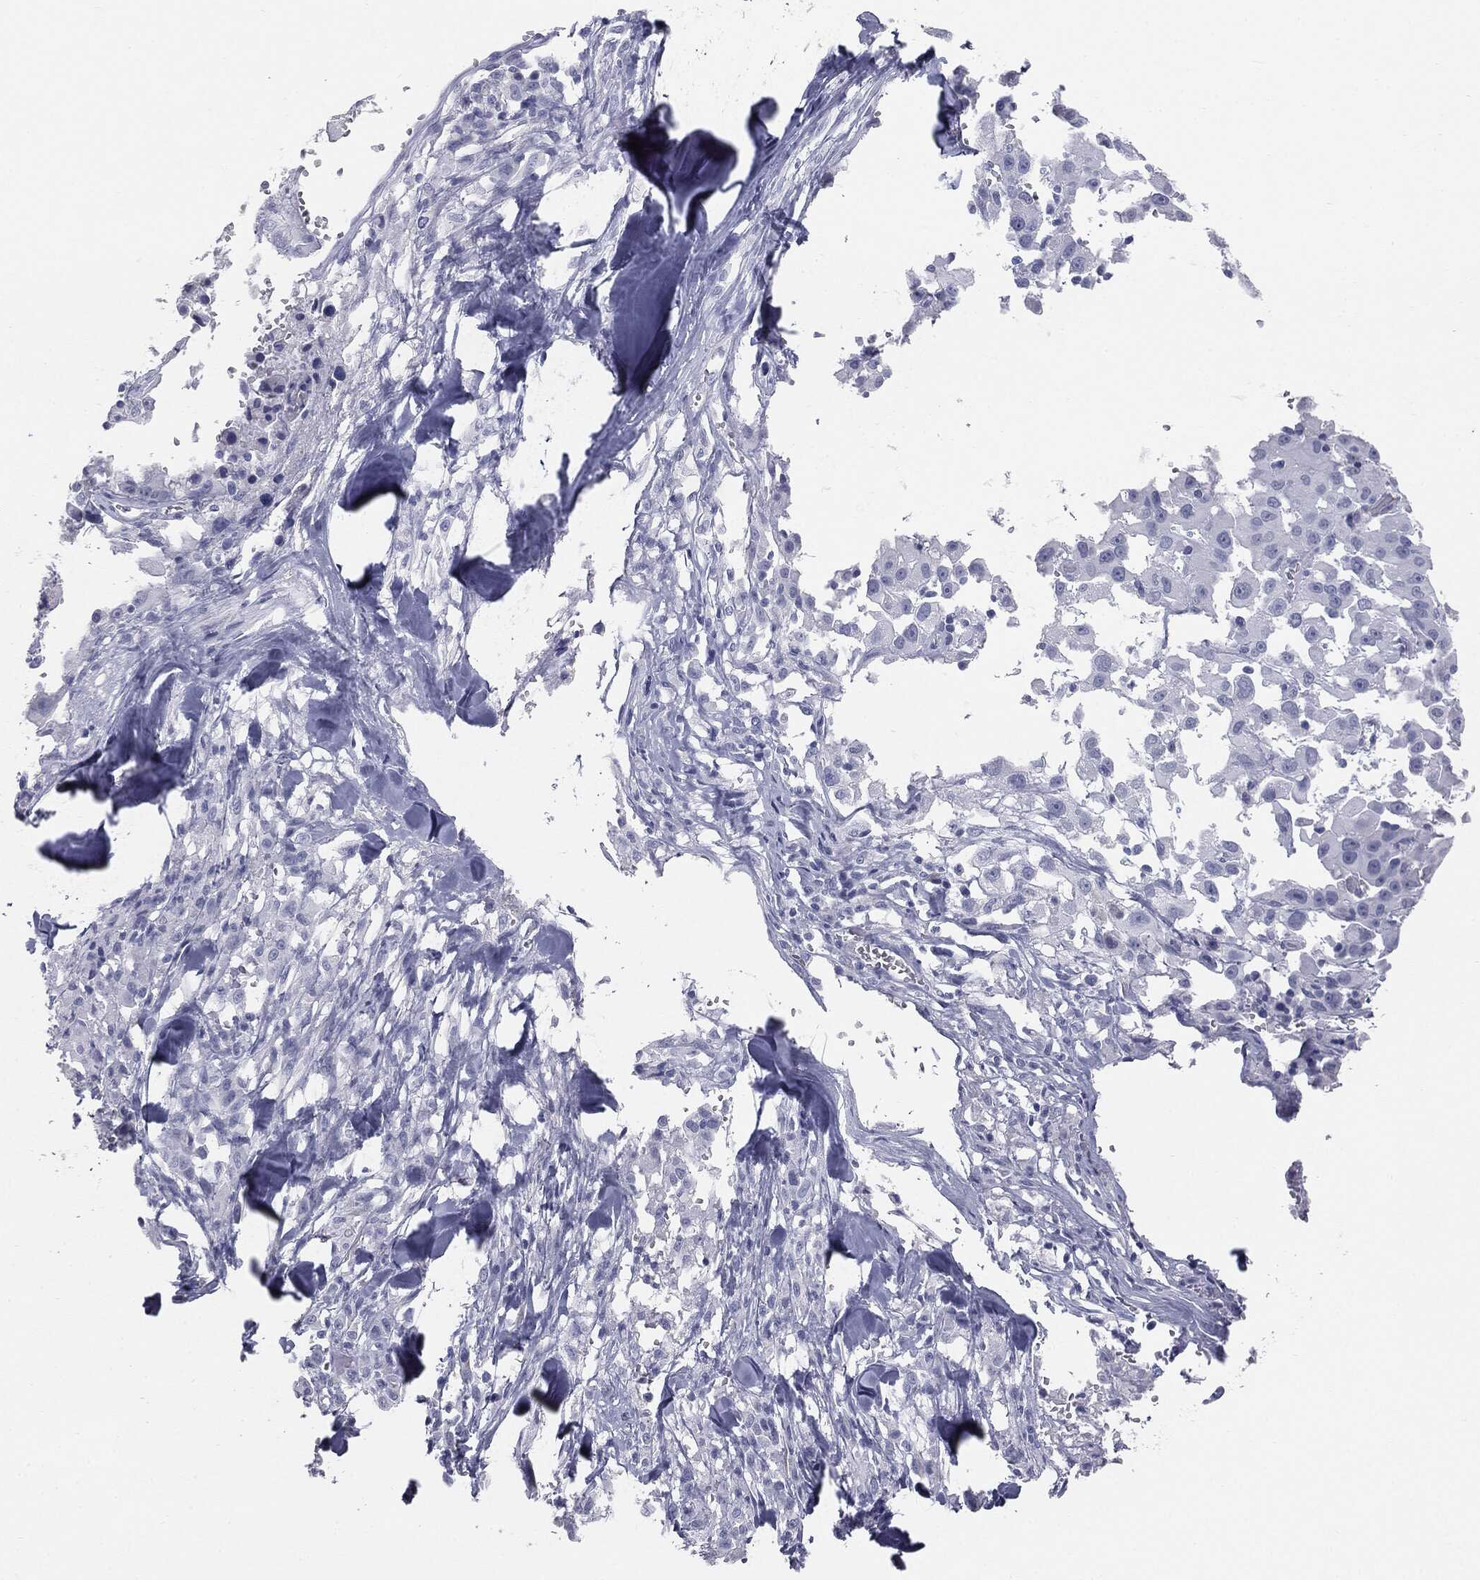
{"staining": {"intensity": "negative", "quantity": "none", "location": "none"}, "tissue": "melanoma", "cell_type": "Tumor cells", "image_type": "cancer", "snomed": [{"axis": "morphology", "description": "Malignant melanoma, Metastatic site"}, {"axis": "topography", "description": "Lymph node"}], "caption": "An image of malignant melanoma (metastatic site) stained for a protein displays no brown staining in tumor cells. (DAB (3,3'-diaminobenzidine) IHC with hematoxylin counter stain).", "gene": "MUC5AC", "patient": {"sex": "male", "age": 50}}